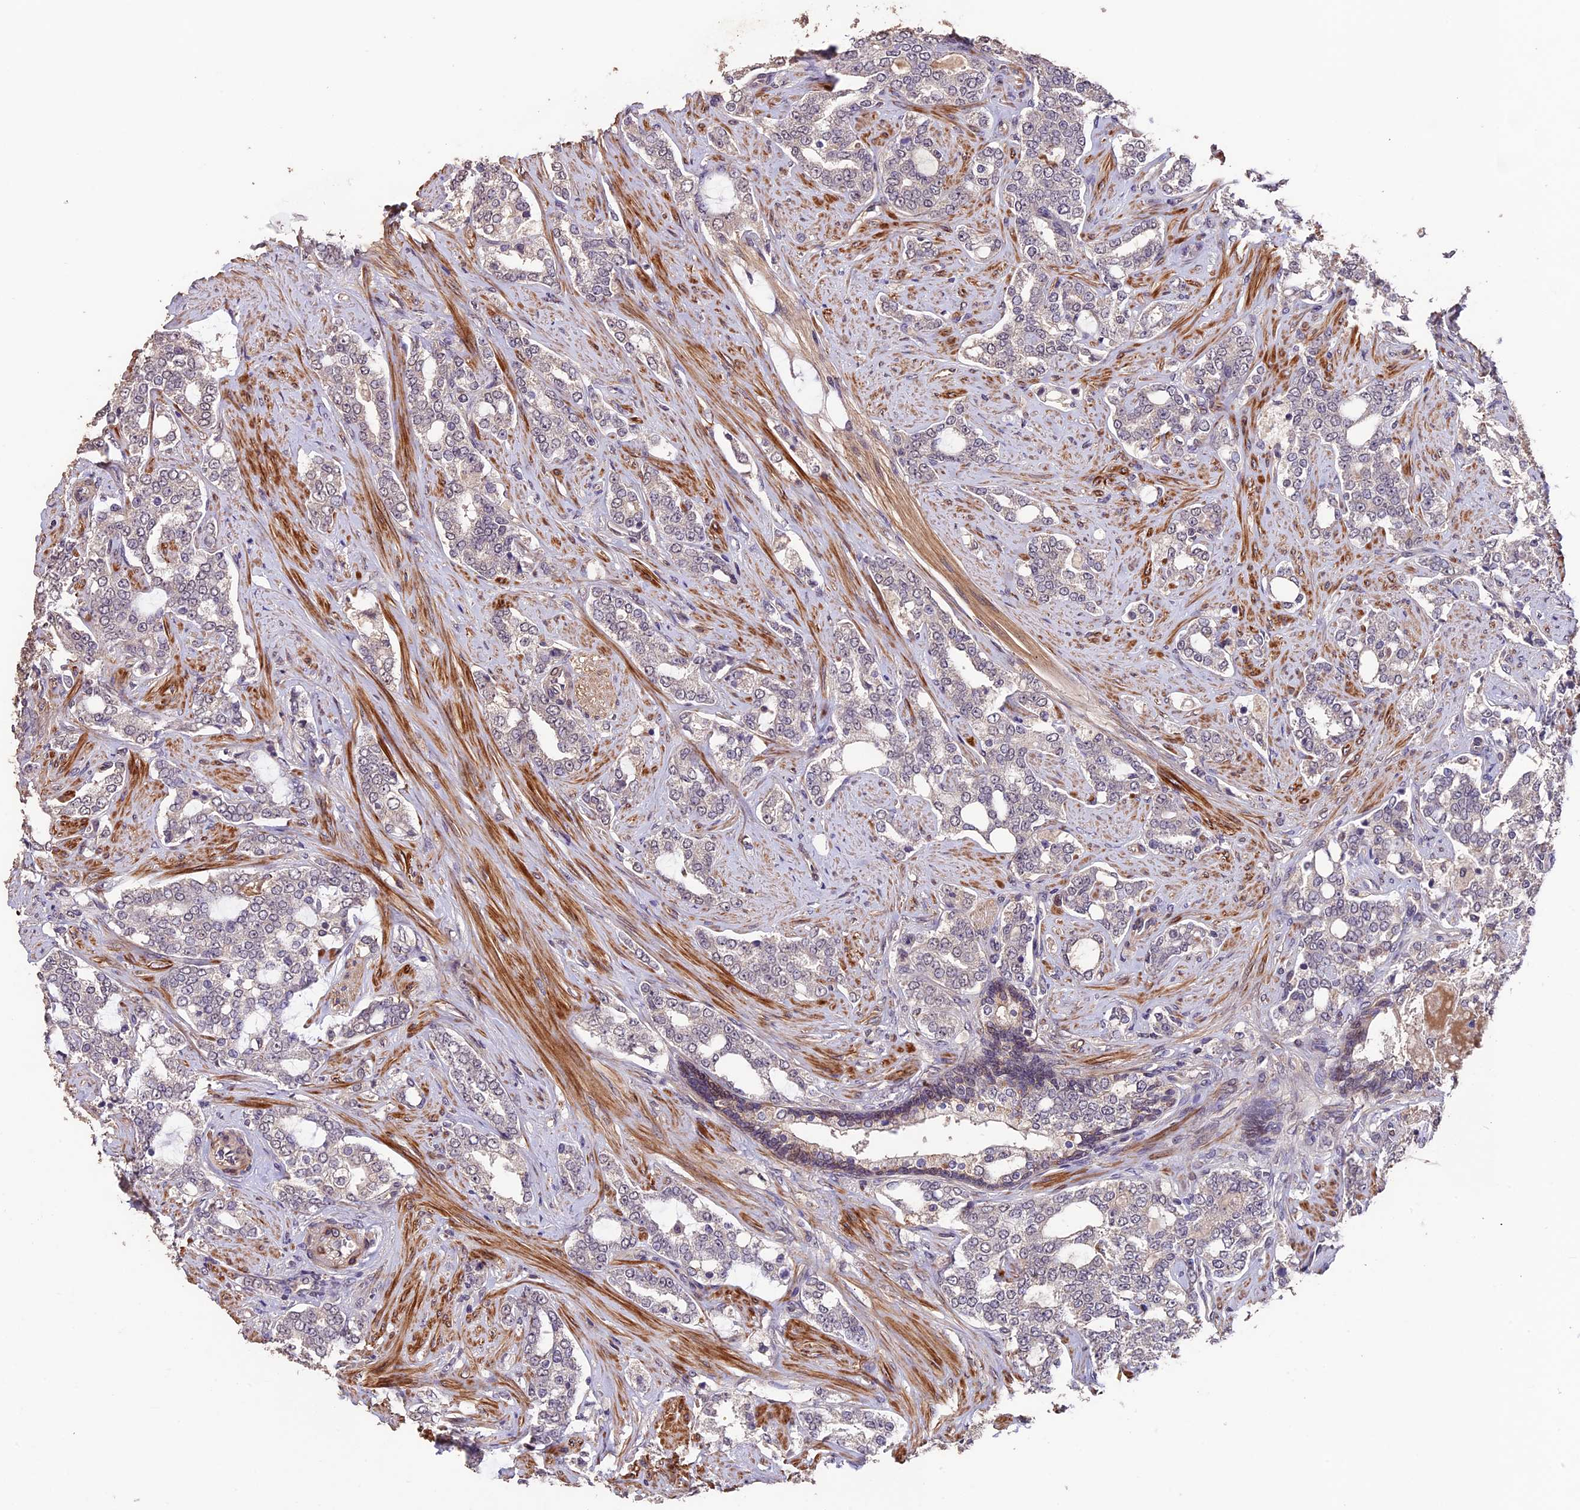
{"staining": {"intensity": "negative", "quantity": "none", "location": "none"}, "tissue": "prostate cancer", "cell_type": "Tumor cells", "image_type": "cancer", "snomed": [{"axis": "morphology", "description": "Adenocarcinoma, High grade"}, {"axis": "topography", "description": "Prostate"}], "caption": "This is a micrograph of immunohistochemistry (IHC) staining of adenocarcinoma (high-grade) (prostate), which shows no expression in tumor cells.", "gene": "GNB5", "patient": {"sex": "male", "age": 64}}